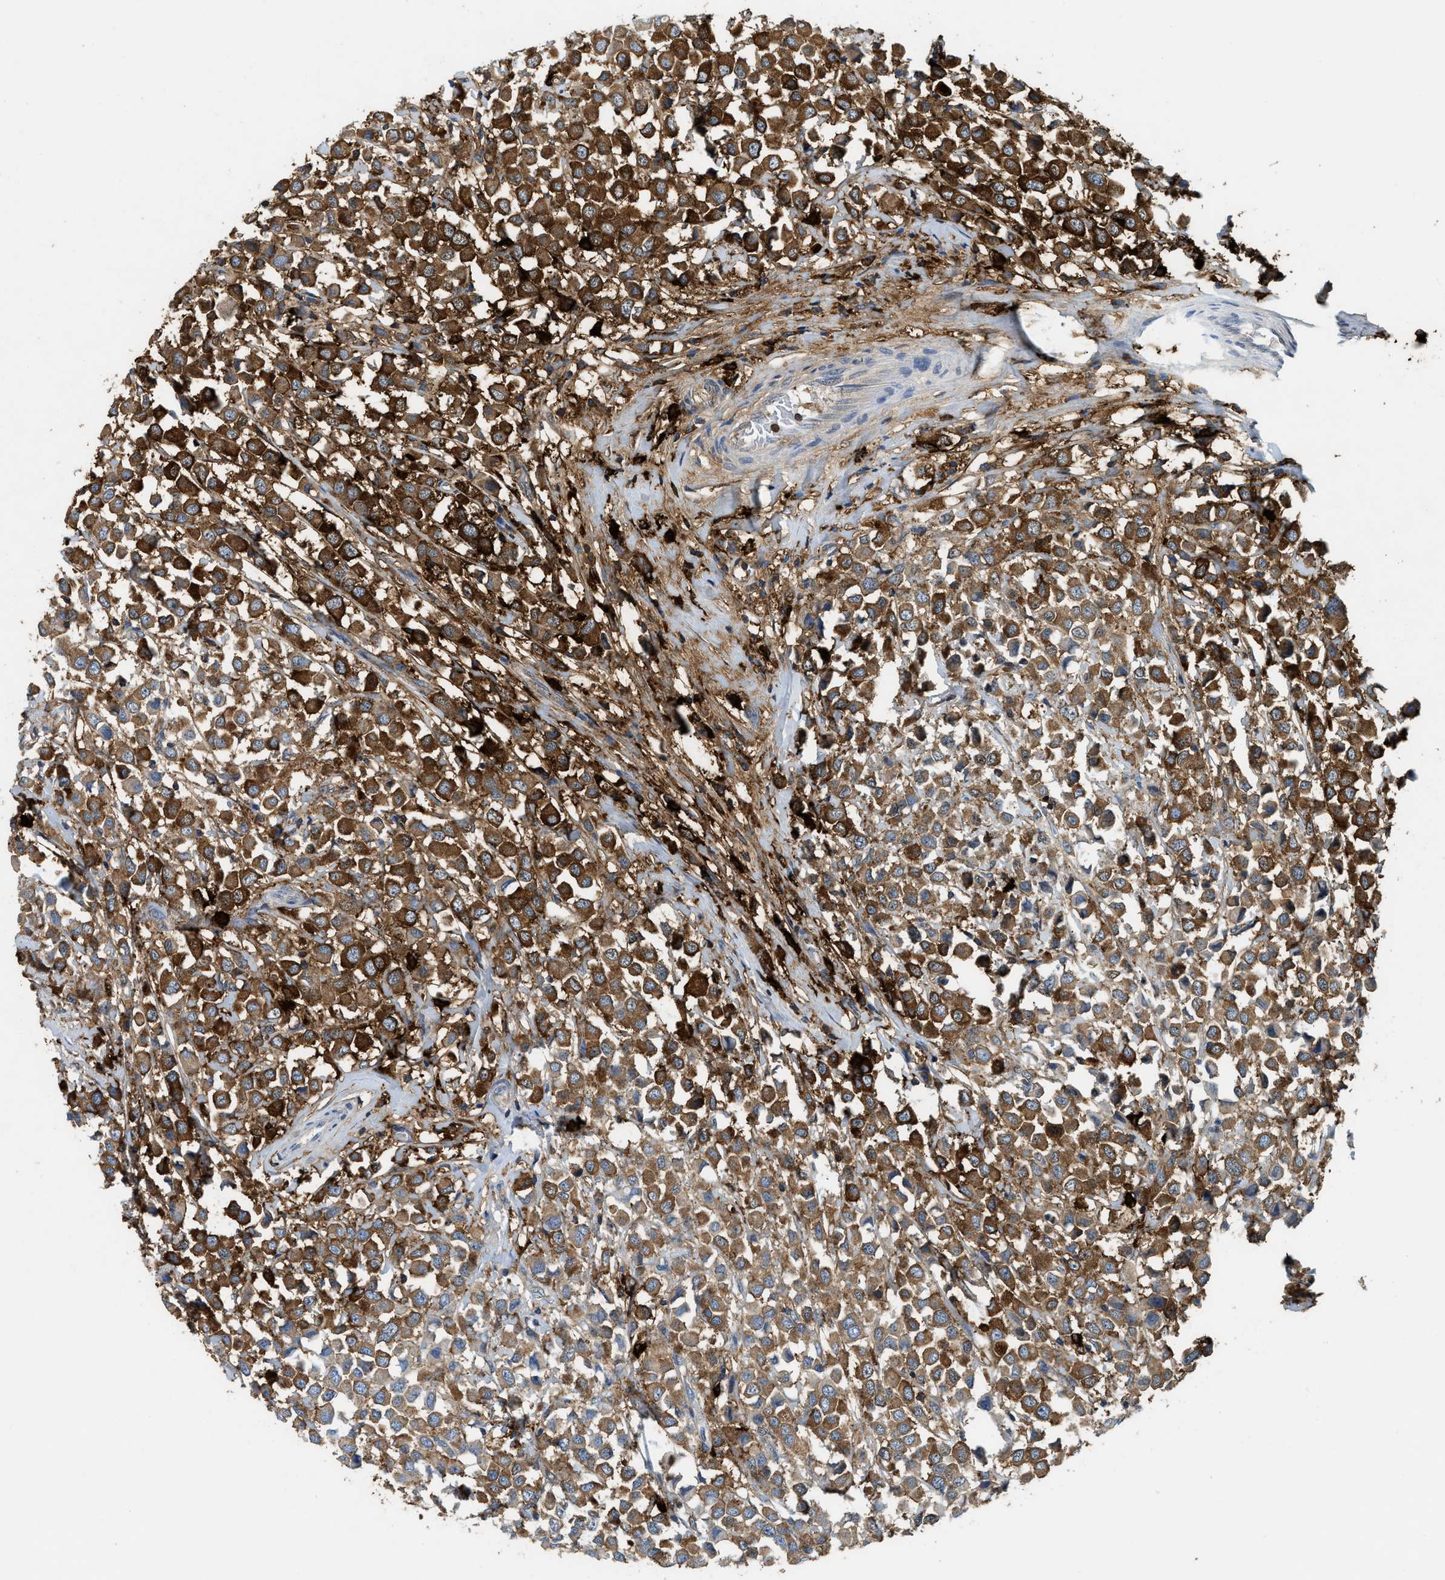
{"staining": {"intensity": "moderate", "quantity": ">75%", "location": "cytoplasmic/membranous"}, "tissue": "breast cancer", "cell_type": "Tumor cells", "image_type": "cancer", "snomed": [{"axis": "morphology", "description": "Duct carcinoma"}, {"axis": "topography", "description": "Breast"}], "caption": "Protein expression analysis of human invasive ductal carcinoma (breast) reveals moderate cytoplasmic/membranous staining in about >75% of tumor cells.", "gene": "TPSAB1", "patient": {"sex": "female", "age": 61}}